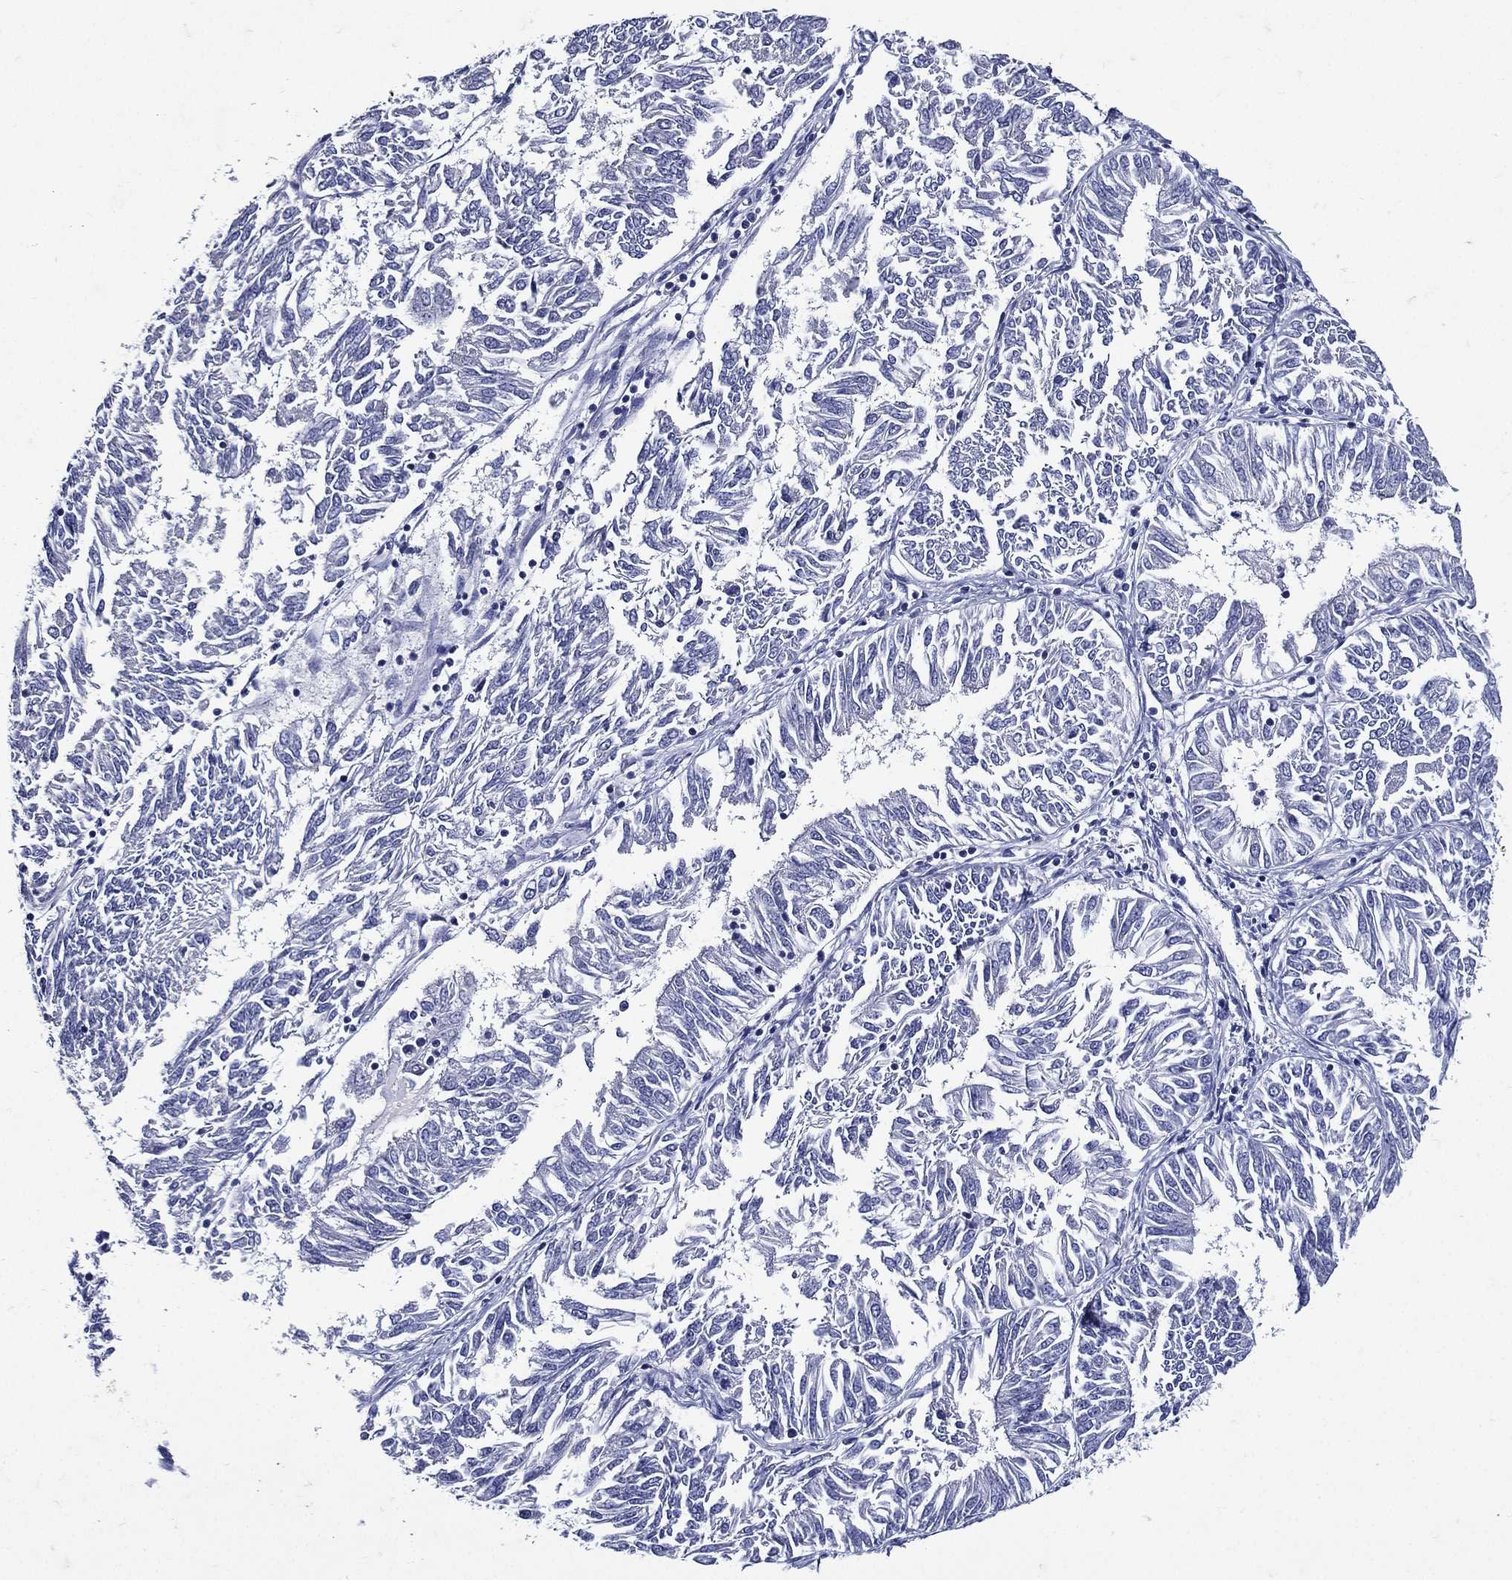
{"staining": {"intensity": "negative", "quantity": "none", "location": "none"}, "tissue": "endometrial cancer", "cell_type": "Tumor cells", "image_type": "cancer", "snomed": [{"axis": "morphology", "description": "Adenocarcinoma, NOS"}, {"axis": "topography", "description": "Endometrium"}], "caption": "High magnification brightfield microscopy of endometrial adenocarcinoma stained with DAB (brown) and counterstained with hematoxylin (blue): tumor cells show no significant staining. (Stains: DAB immunohistochemistry (IHC) with hematoxylin counter stain, Microscopy: brightfield microscopy at high magnification).", "gene": "TGM1", "patient": {"sex": "female", "age": 58}}